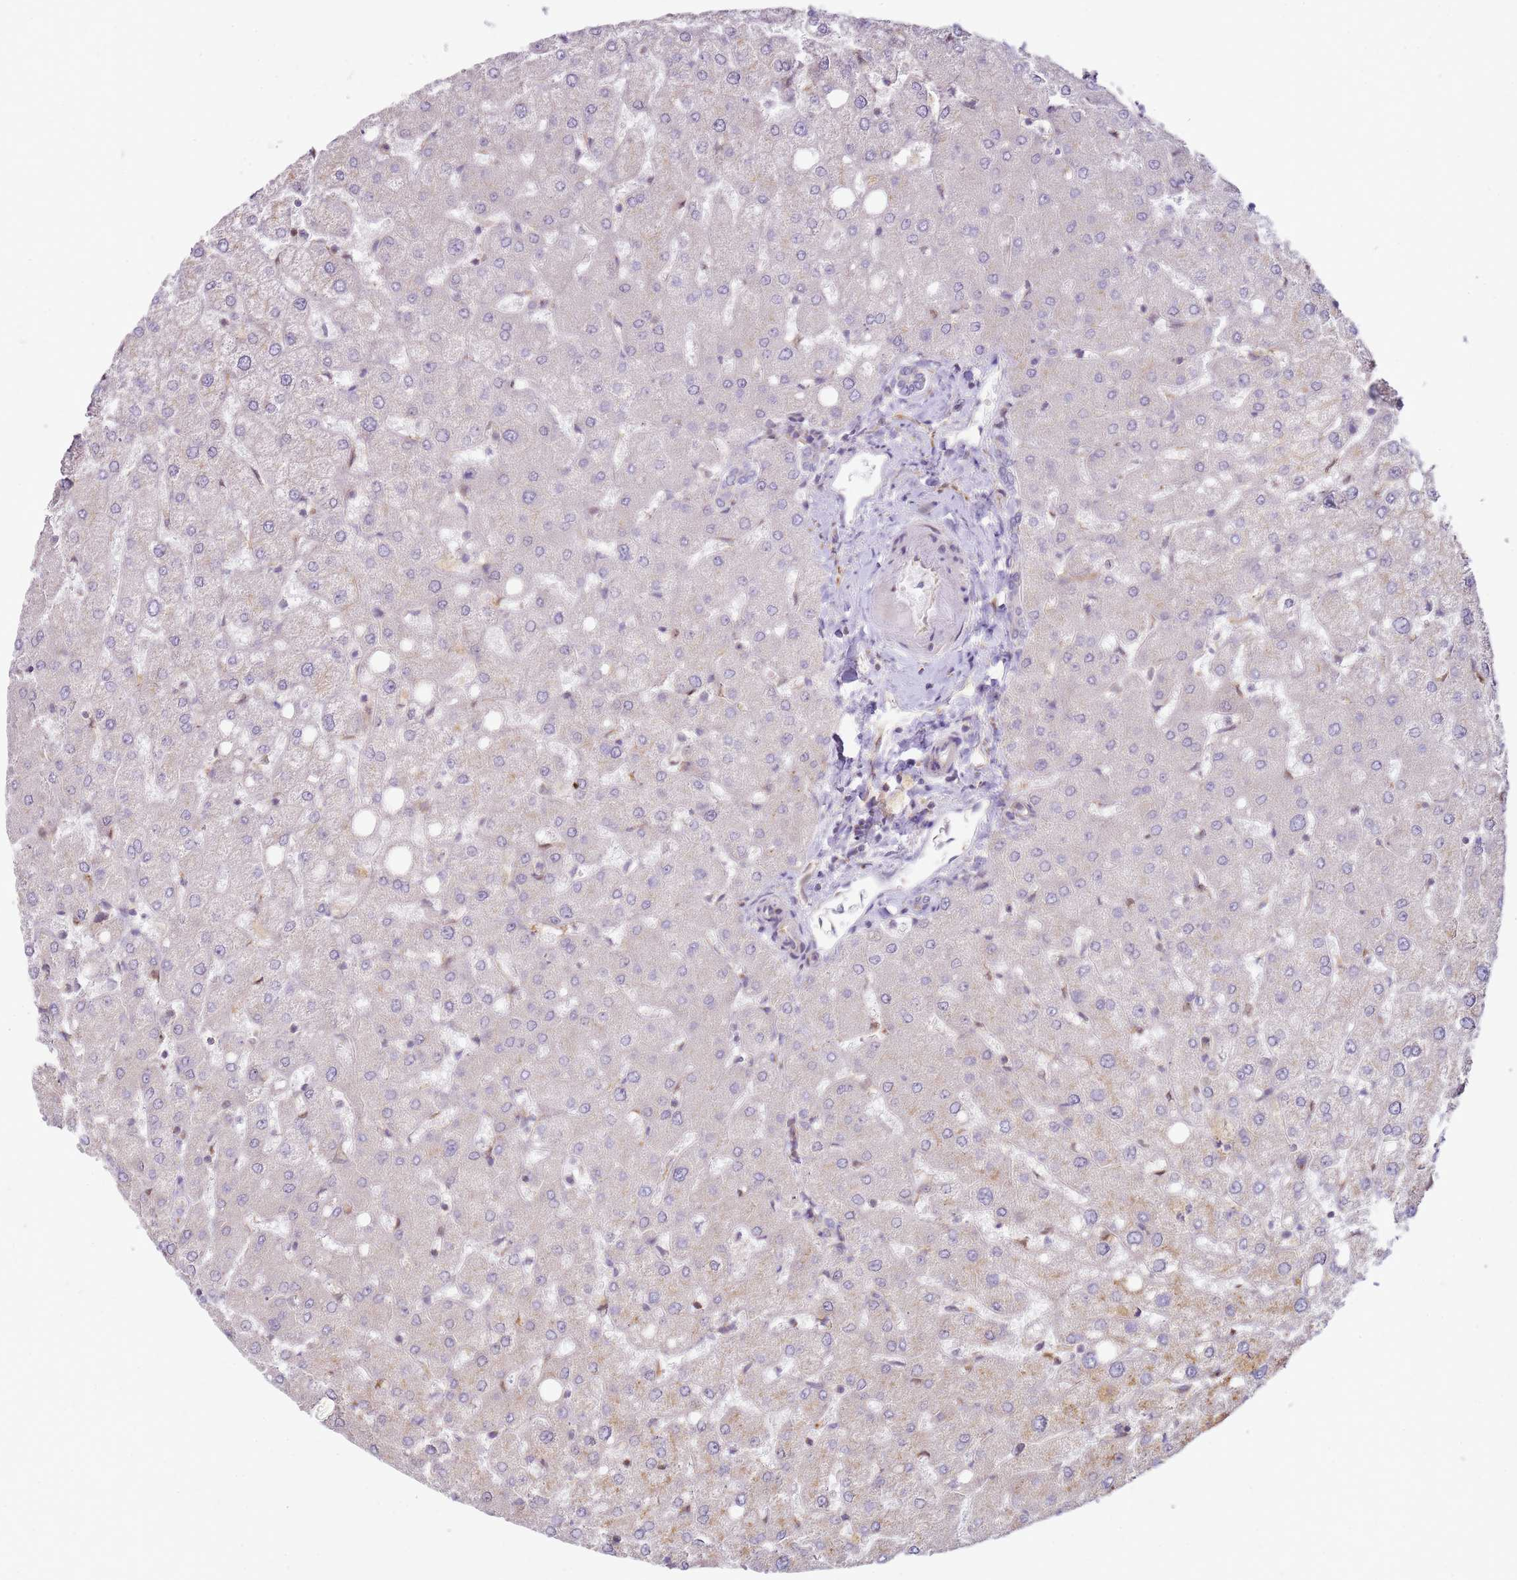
{"staining": {"intensity": "negative", "quantity": "none", "location": "none"}, "tissue": "liver", "cell_type": "Cholangiocytes", "image_type": "normal", "snomed": [{"axis": "morphology", "description": "Normal tissue, NOS"}, {"axis": "topography", "description": "Liver"}], "caption": "Histopathology image shows no protein staining in cholangiocytes of unremarkable liver.", "gene": "GRAP", "patient": {"sex": "female", "age": 54}}